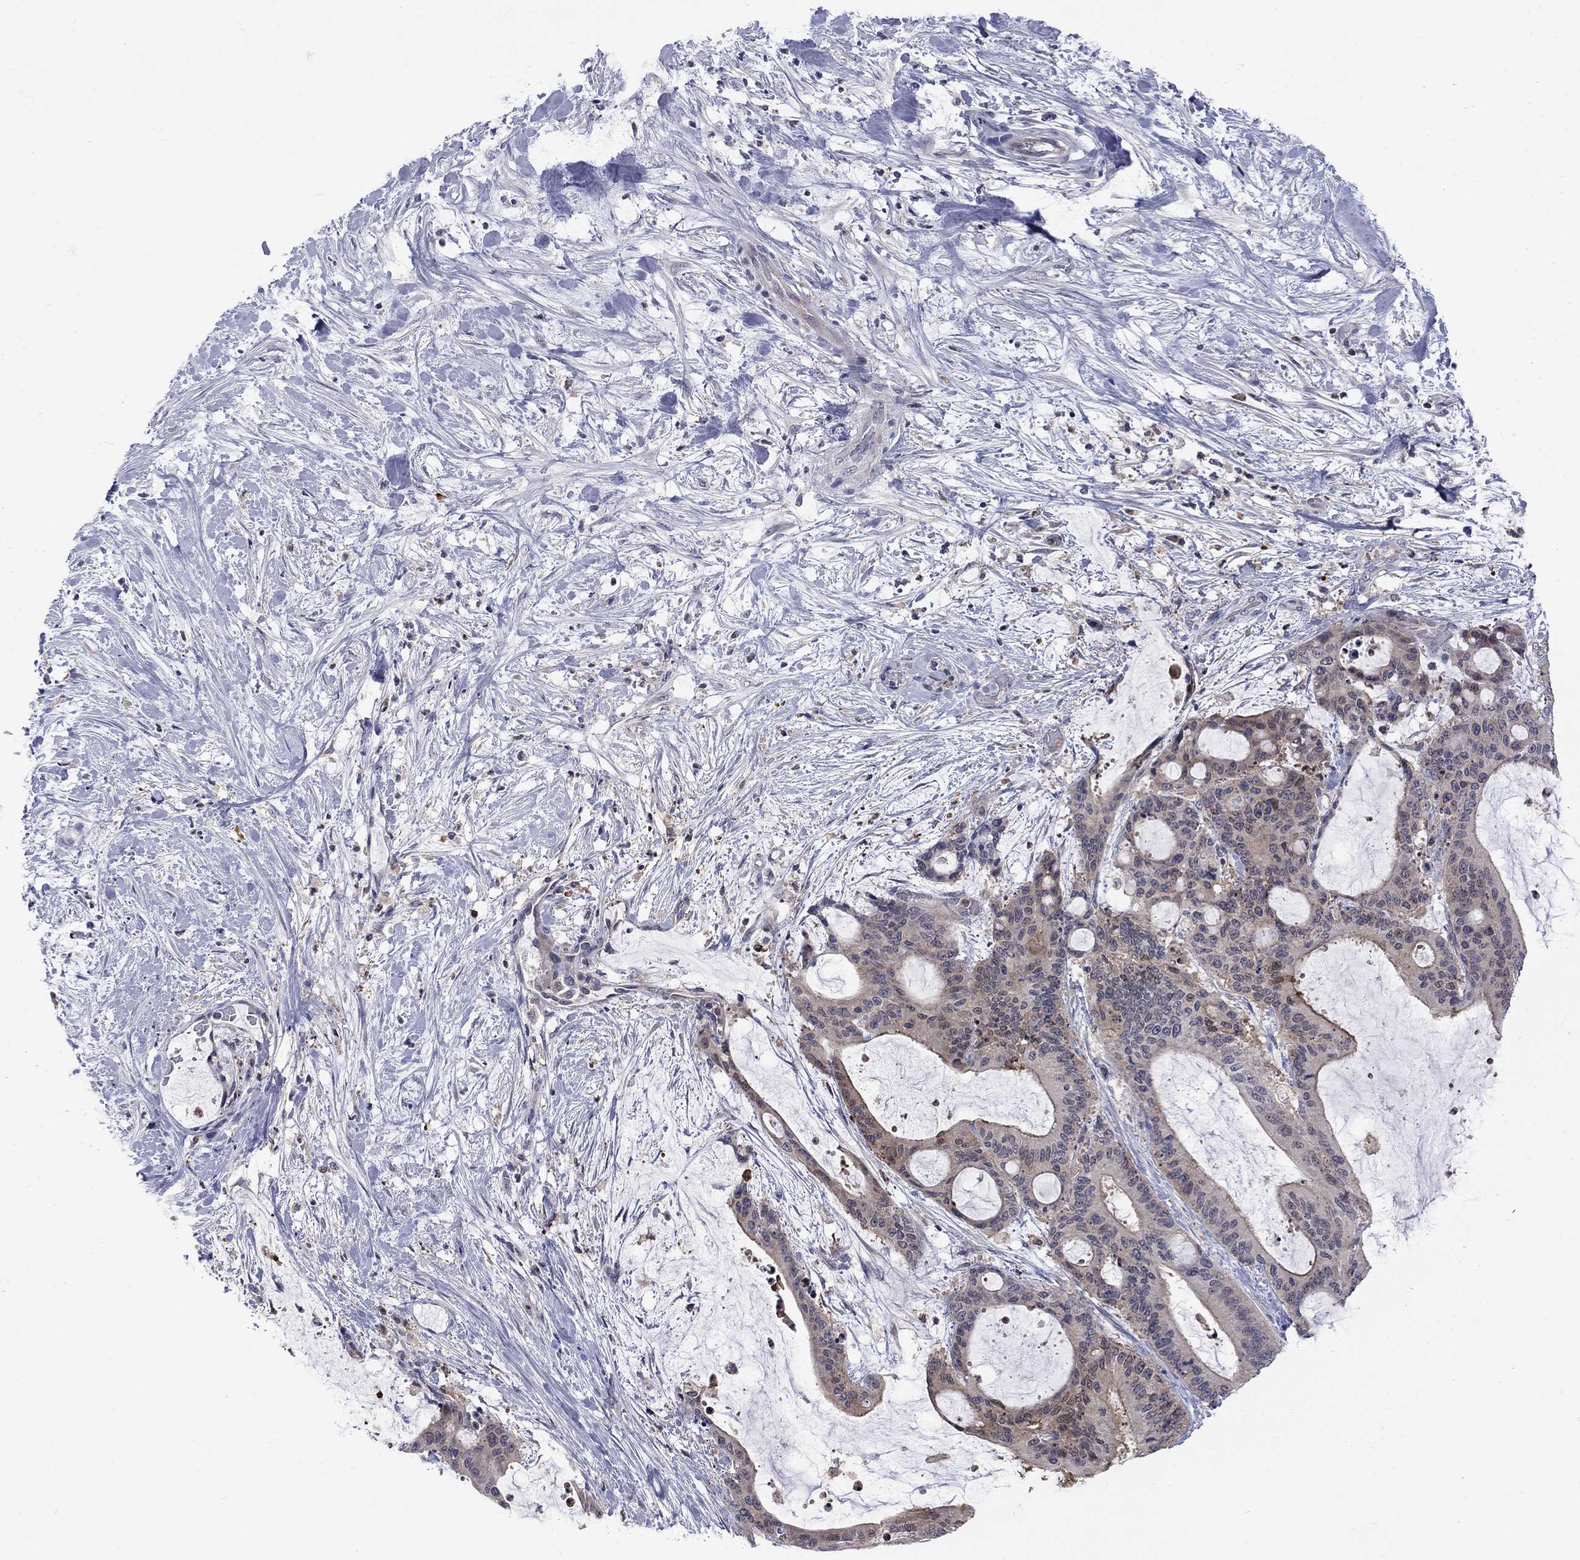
{"staining": {"intensity": "negative", "quantity": "none", "location": "none"}, "tissue": "liver cancer", "cell_type": "Tumor cells", "image_type": "cancer", "snomed": [{"axis": "morphology", "description": "Normal tissue, NOS"}, {"axis": "morphology", "description": "Cholangiocarcinoma"}, {"axis": "topography", "description": "Liver"}, {"axis": "topography", "description": "Peripheral nerve tissue"}], "caption": "Image shows no protein positivity in tumor cells of cholangiocarcinoma (liver) tissue. The staining was performed using DAB (3,3'-diaminobenzidine) to visualize the protein expression in brown, while the nuclei were stained in blue with hematoxylin (Magnification: 20x).", "gene": "HKDC1", "patient": {"sex": "female", "age": 73}}